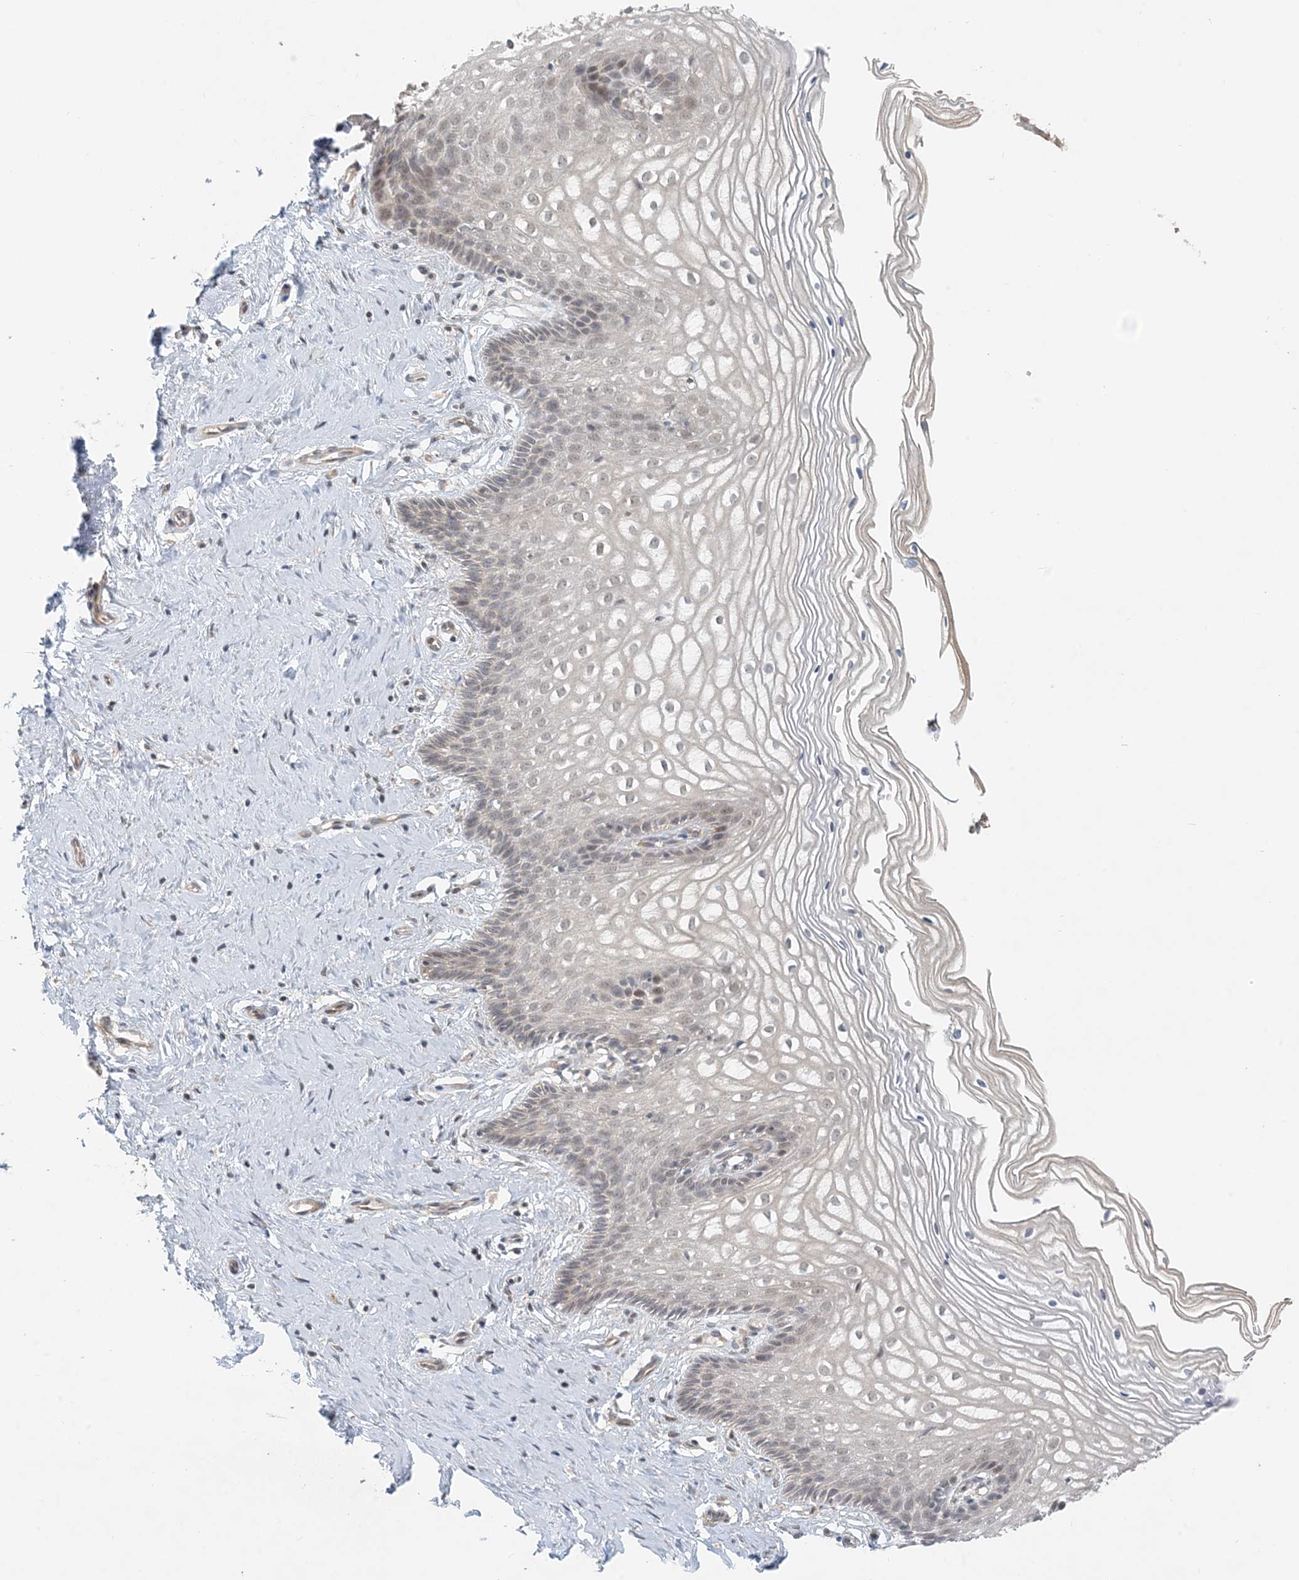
{"staining": {"intensity": "moderate", "quantity": "25%-75%", "location": "cytoplasmic/membranous"}, "tissue": "cervix", "cell_type": "Glandular cells", "image_type": "normal", "snomed": [{"axis": "morphology", "description": "Normal tissue, NOS"}, {"axis": "topography", "description": "Cervix"}], "caption": "Protein staining by immunohistochemistry (IHC) displays moderate cytoplasmic/membranous staining in about 25%-75% of glandular cells in benign cervix. (DAB IHC, brown staining for protein, blue staining for nuclei).", "gene": "OBI1", "patient": {"sex": "female", "age": 33}}